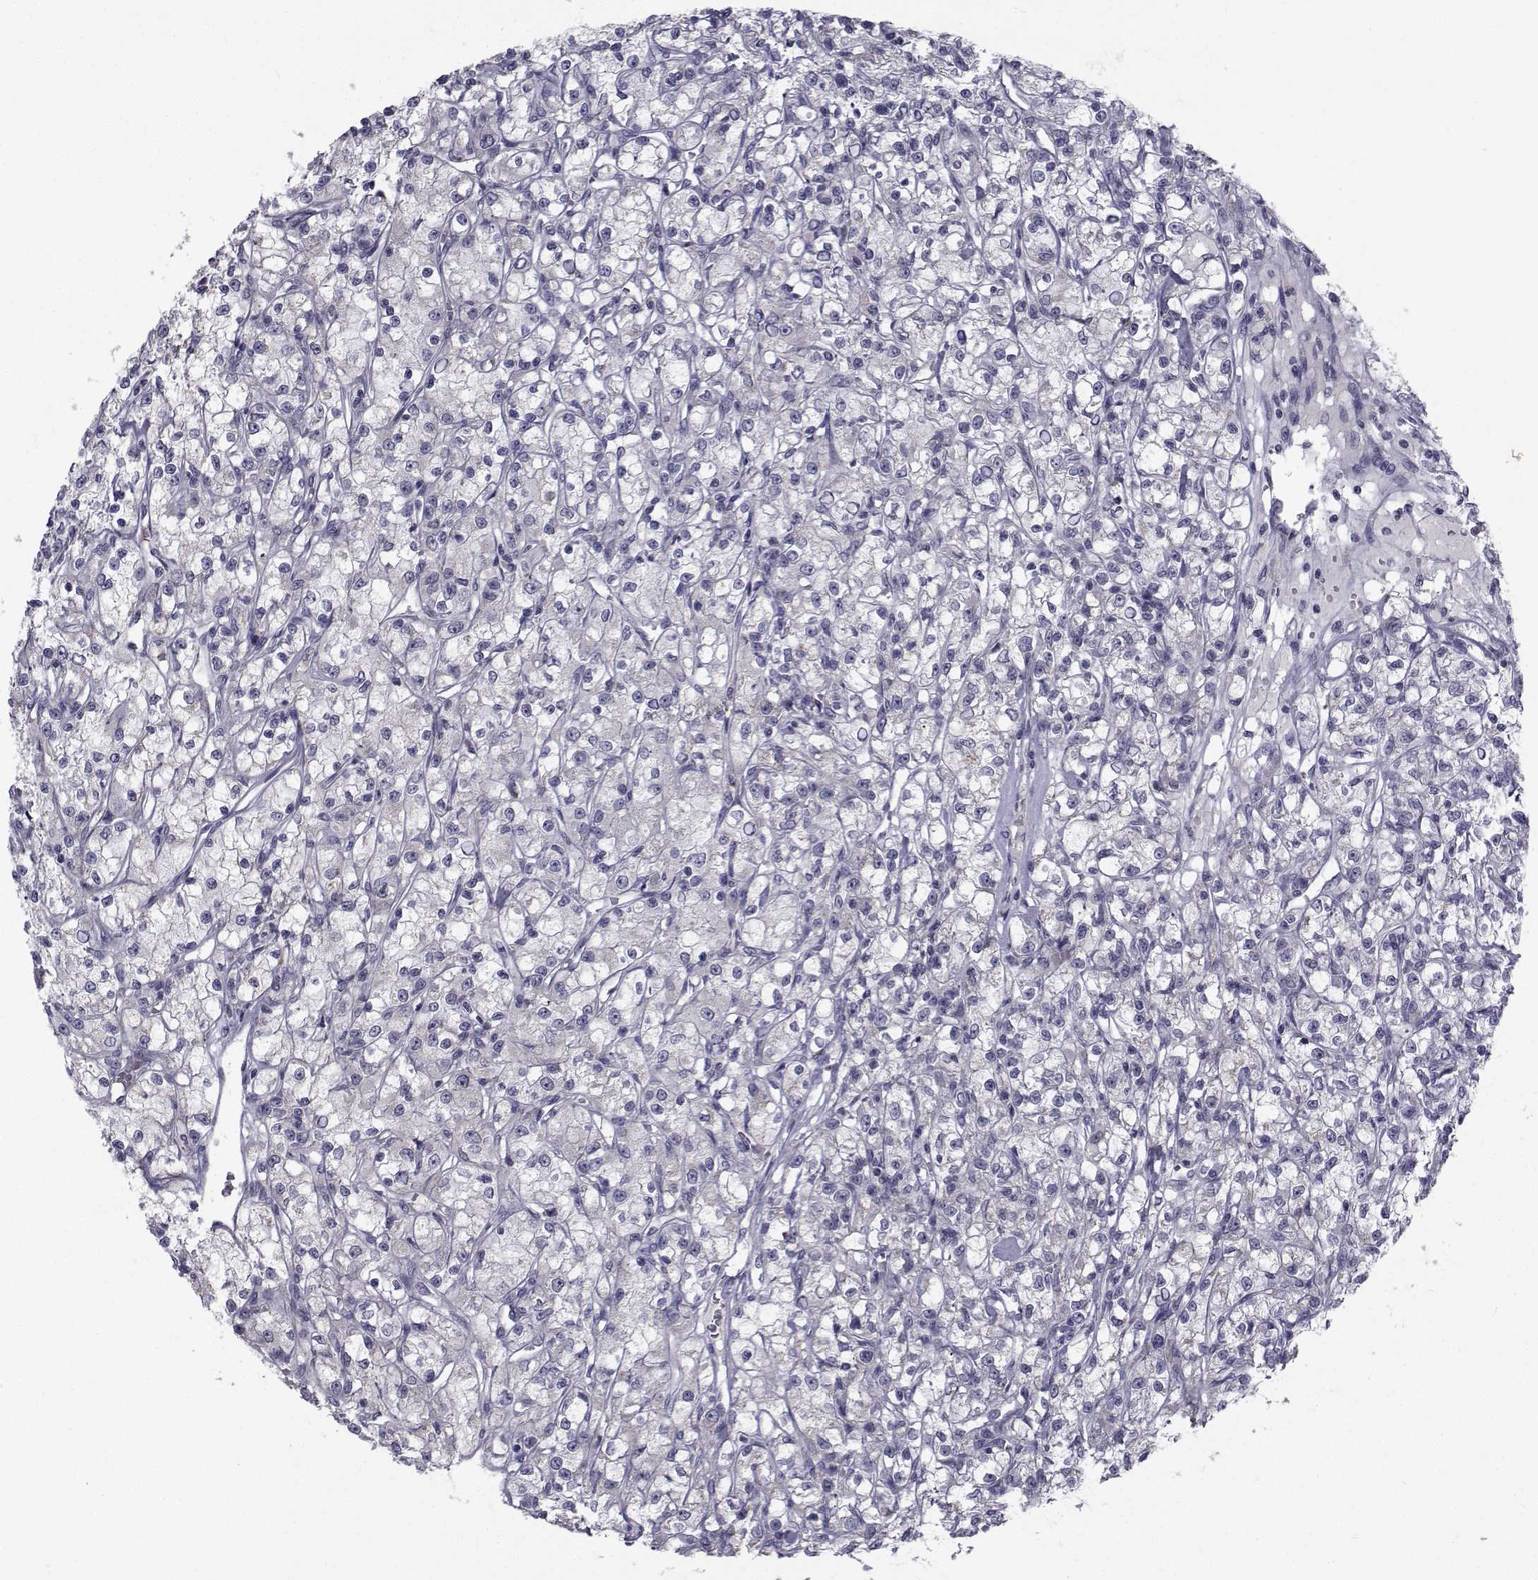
{"staining": {"intensity": "negative", "quantity": "none", "location": "none"}, "tissue": "renal cancer", "cell_type": "Tumor cells", "image_type": "cancer", "snomed": [{"axis": "morphology", "description": "Adenocarcinoma, NOS"}, {"axis": "topography", "description": "Kidney"}], "caption": "This is a photomicrograph of immunohistochemistry staining of adenocarcinoma (renal), which shows no staining in tumor cells. Brightfield microscopy of immunohistochemistry stained with DAB (brown) and hematoxylin (blue), captured at high magnification.", "gene": "ANGPT1", "patient": {"sex": "female", "age": 59}}